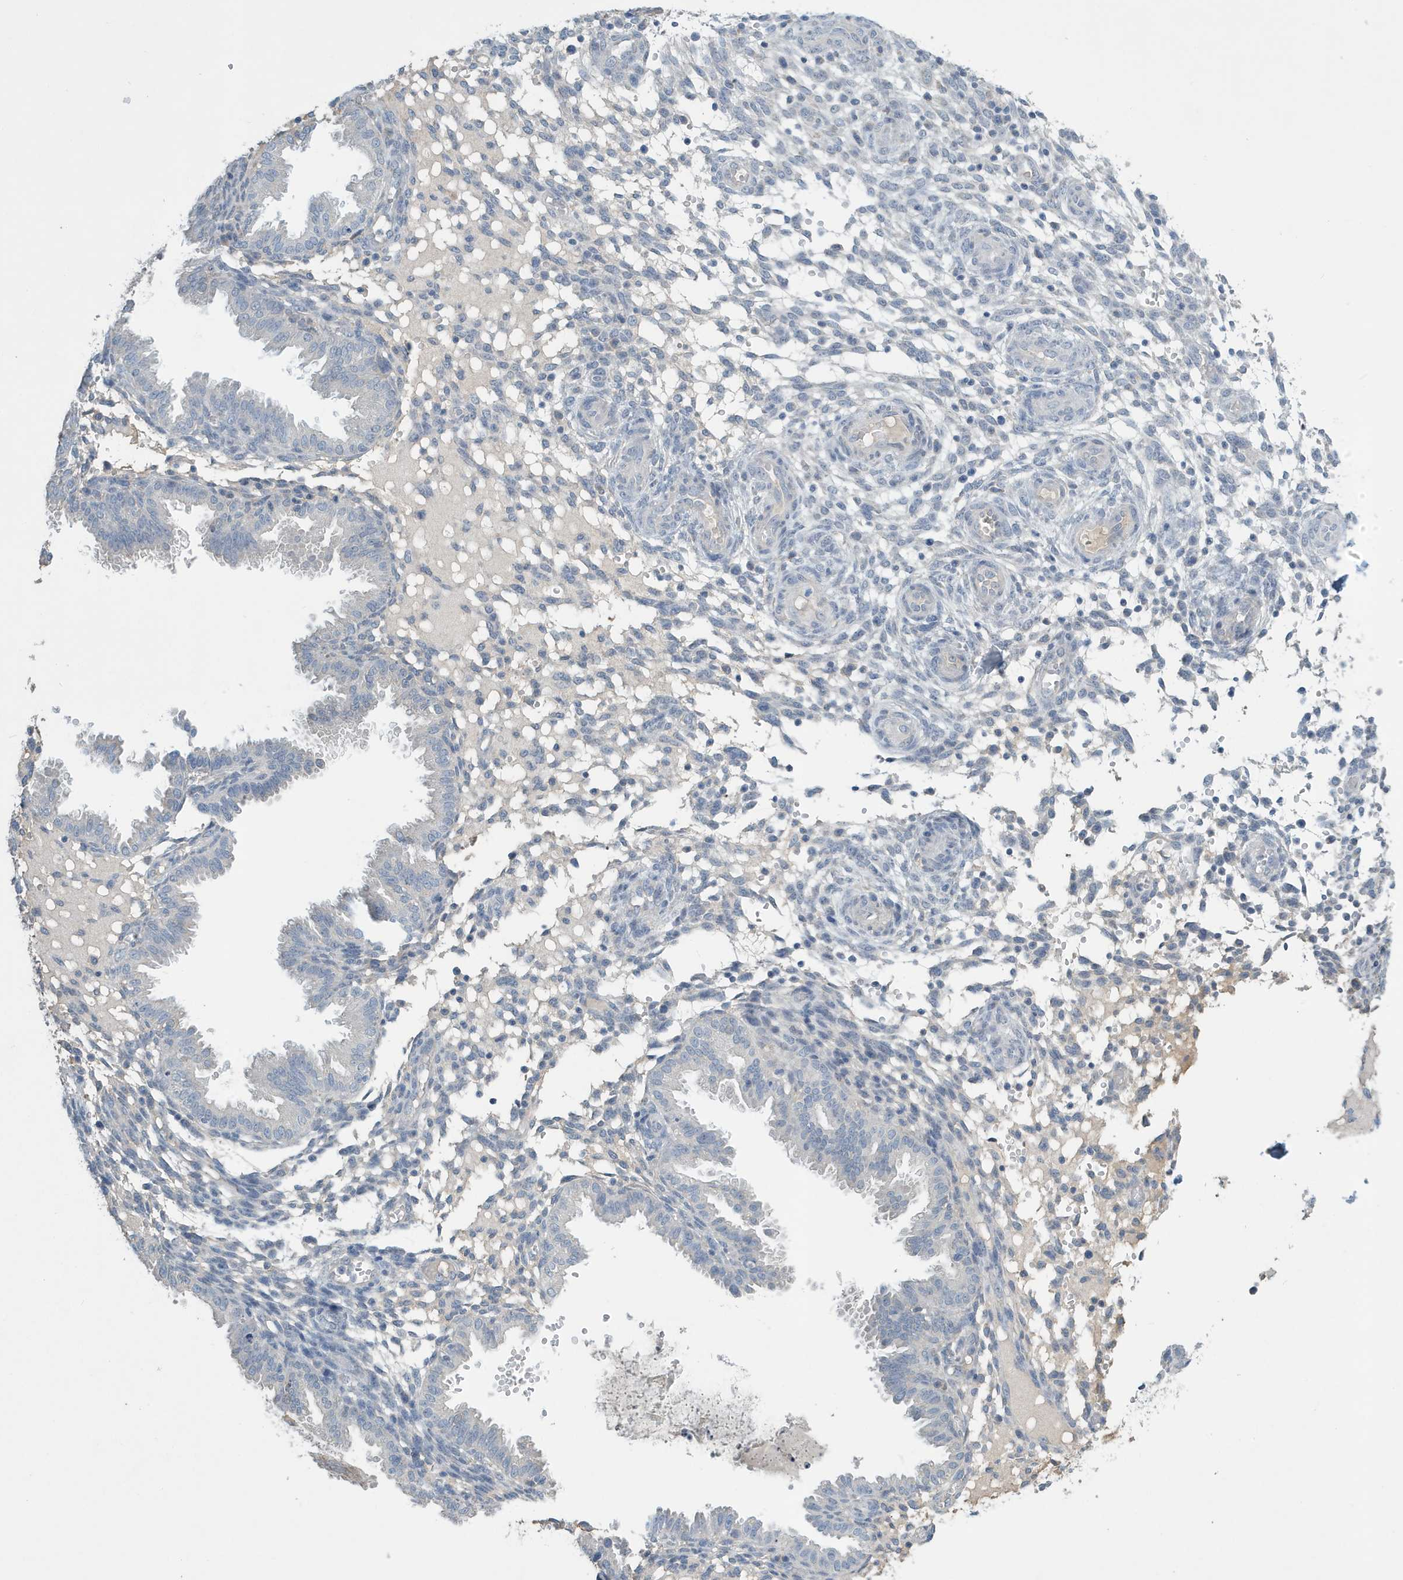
{"staining": {"intensity": "negative", "quantity": "none", "location": "none"}, "tissue": "endometrium", "cell_type": "Cells in endometrial stroma", "image_type": "normal", "snomed": [{"axis": "morphology", "description": "Normal tissue, NOS"}, {"axis": "topography", "description": "Endometrium"}], "caption": "This is an immunohistochemistry (IHC) photomicrograph of benign human endometrium. There is no positivity in cells in endometrial stroma.", "gene": "UGT2B4", "patient": {"sex": "female", "age": 33}}